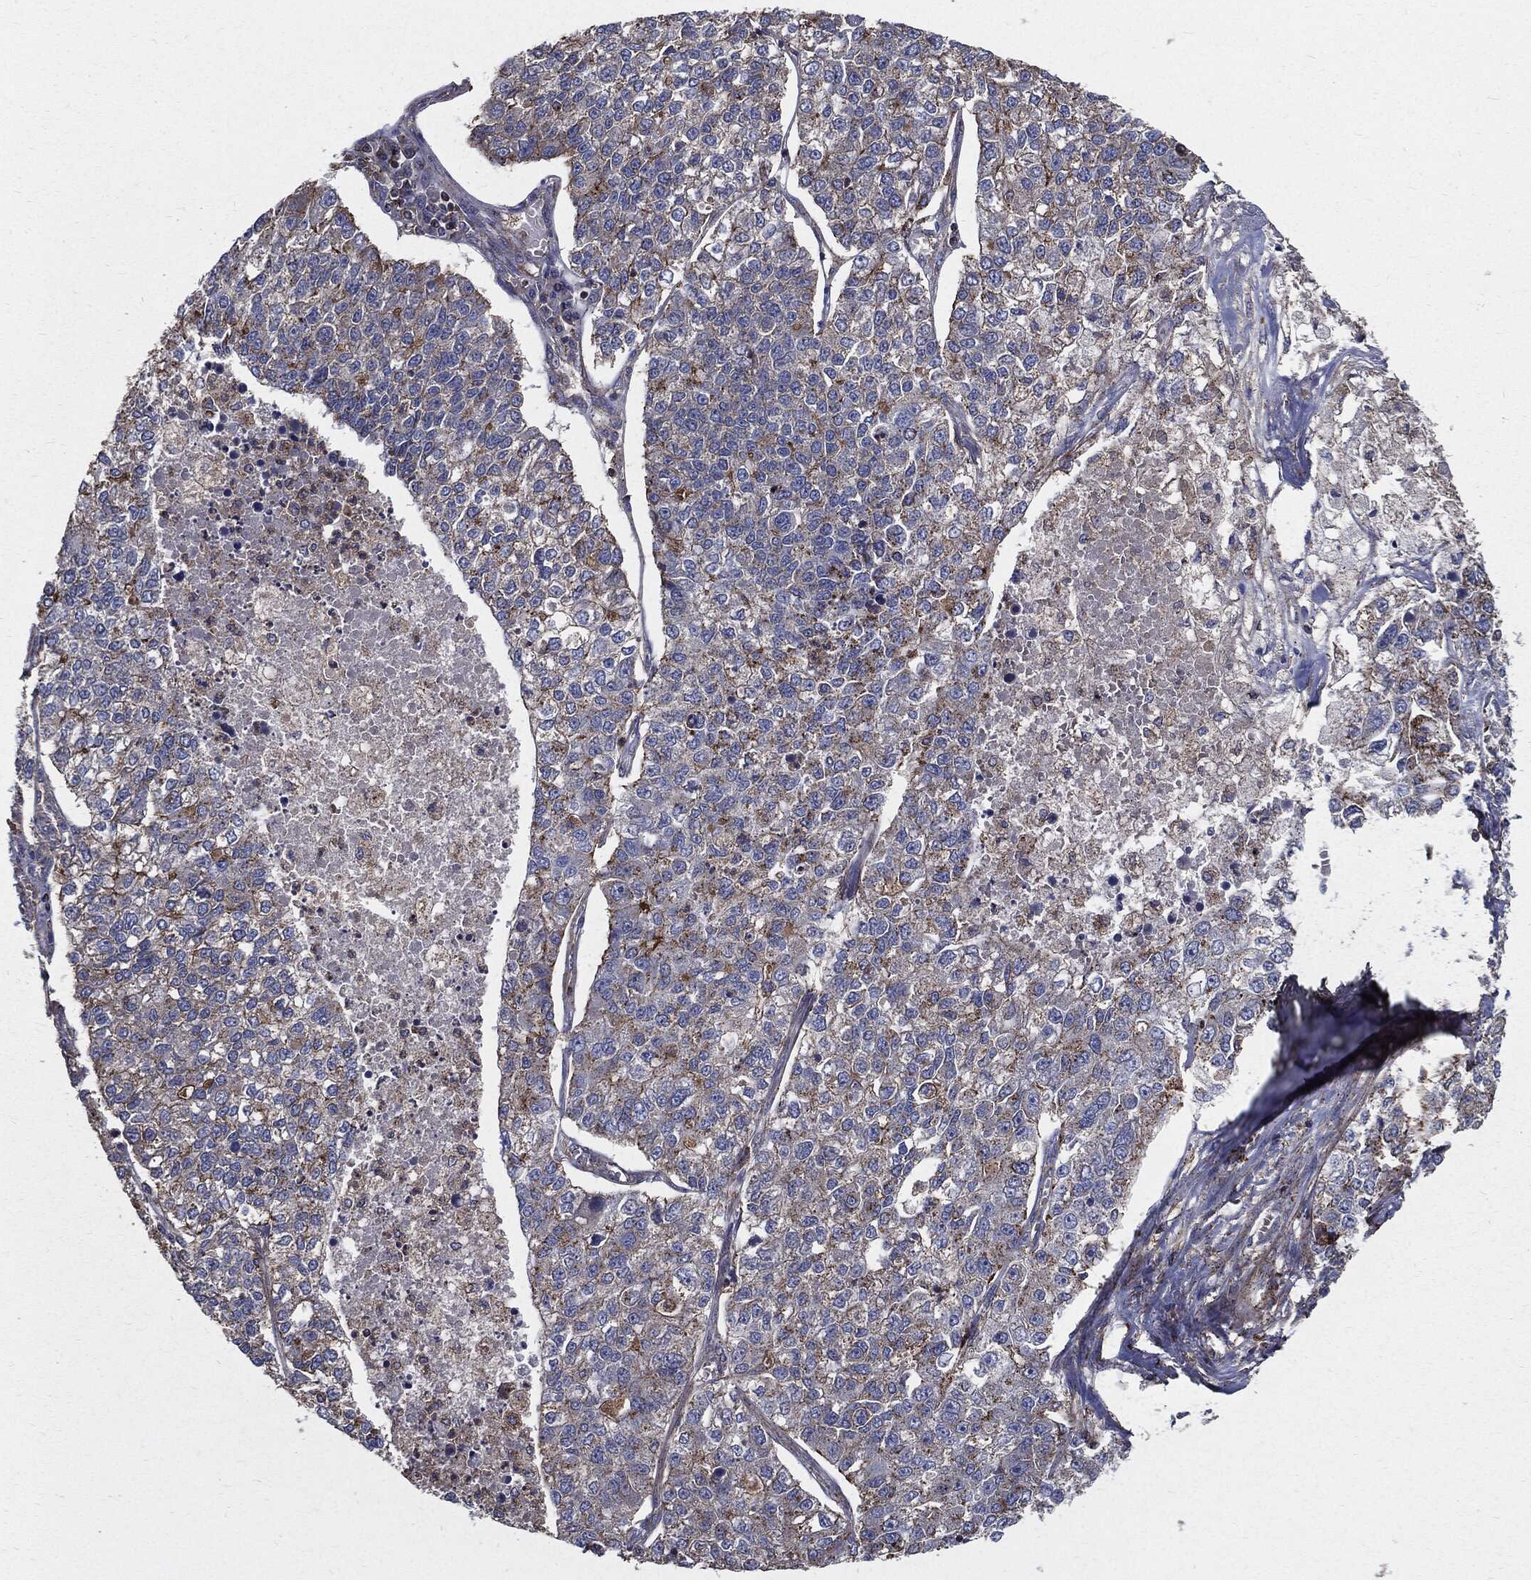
{"staining": {"intensity": "weak", "quantity": "<25%", "location": "cytoplasmic/membranous"}, "tissue": "lung cancer", "cell_type": "Tumor cells", "image_type": "cancer", "snomed": [{"axis": "morphology", "description": "Adenocarcinoma, NOS"}, {"axis": "topography", "description": "Lung"}], "caption": "High power microscopy micrograph of an immunohistochemistry micrograph of lung adenocarcinoma, revealing no significant expression in tumor cells. (DAB (3,3'-diaminobenzidine) IHC with hematoxylin counter stain).", "gene": "PDCD6IP", "patient": {"sex": "male", "age": 49}}